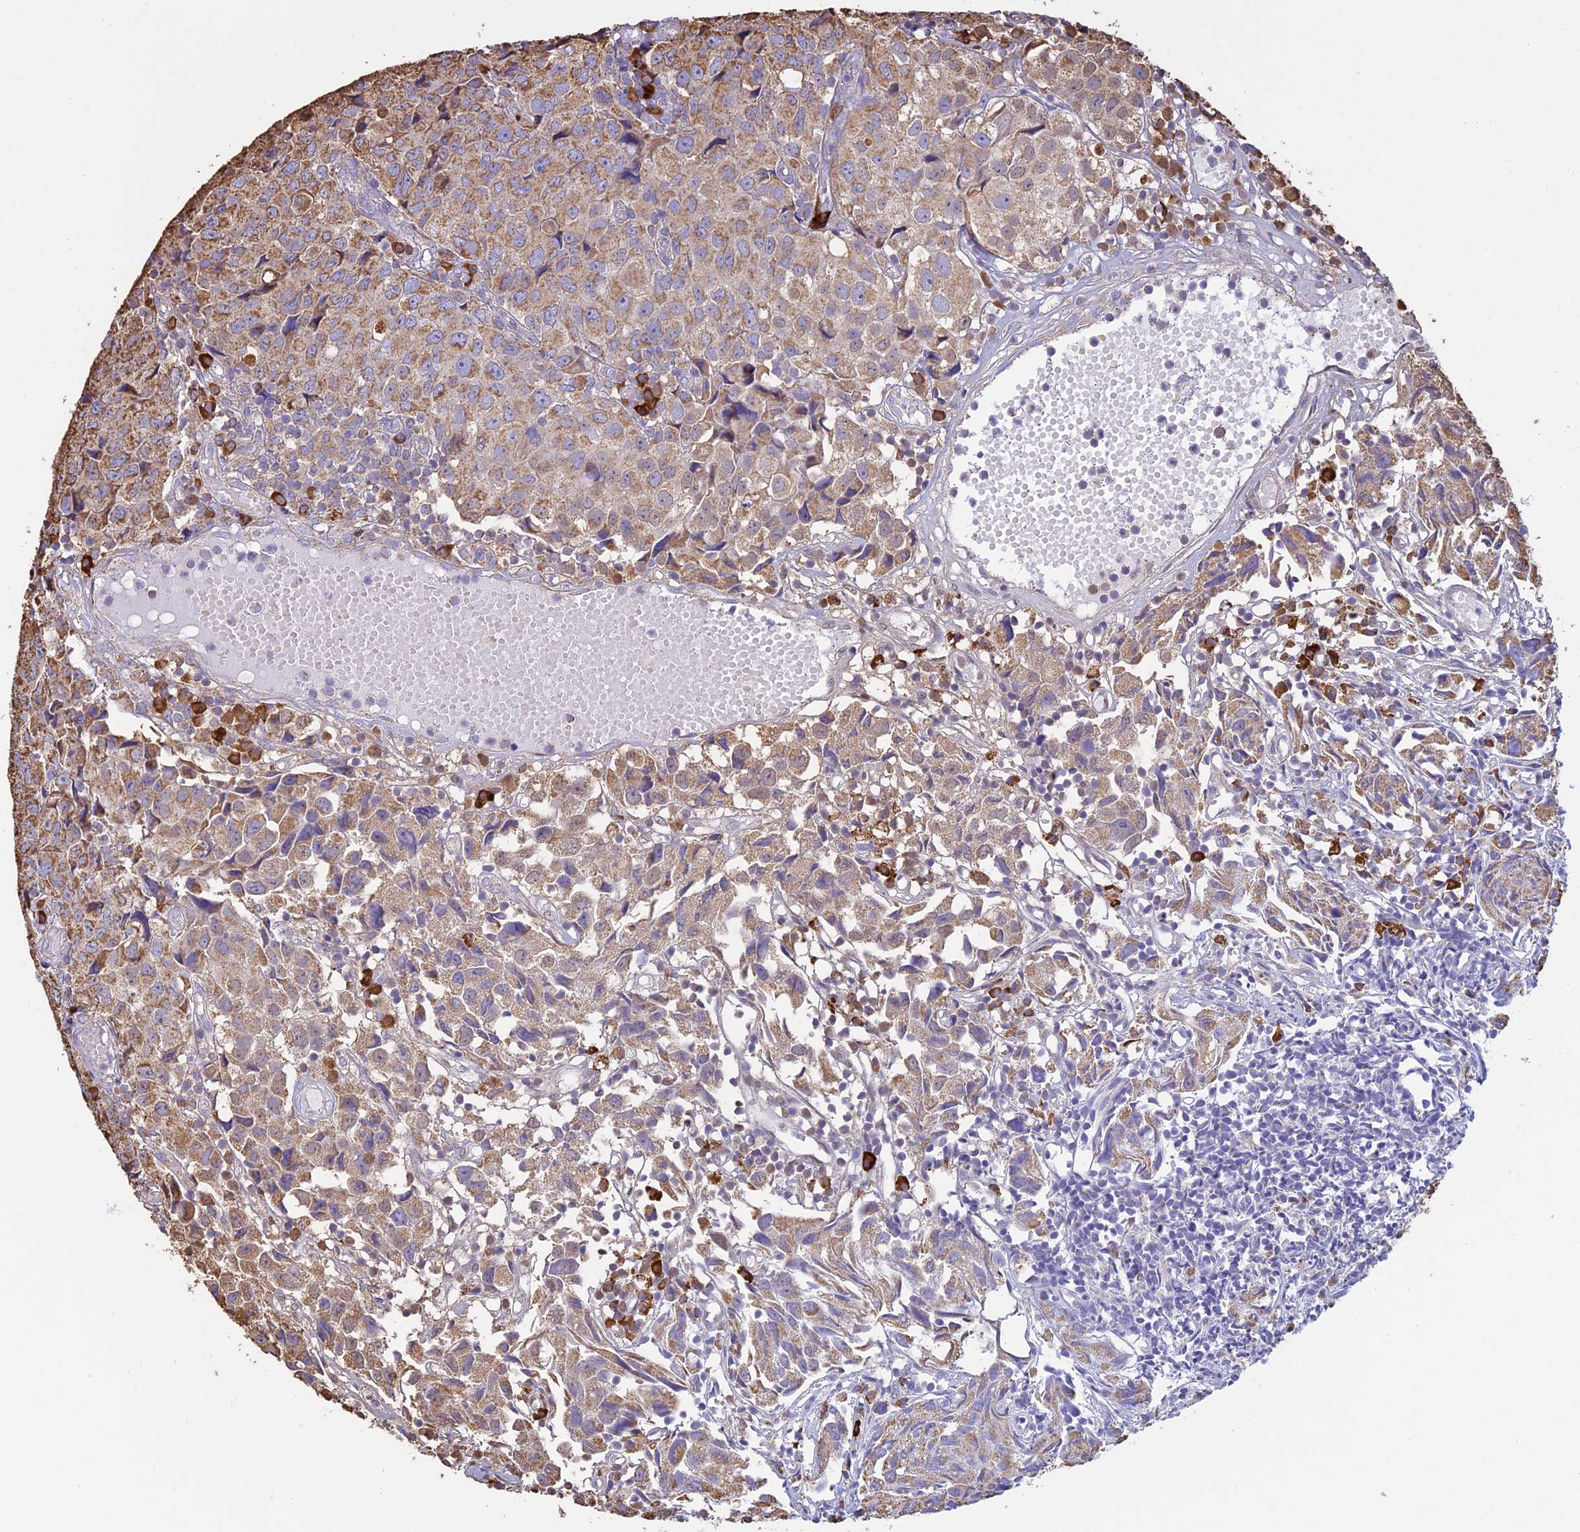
{"staining": {"intensity": "moderate", "quantity": ">75%", "location": "cytoplasmic/membranous"}, "tissue": "urothelial cancer", "cell_type": "Tumor cells", "image_type": "cancer", "snomed": [{"axis": "morphology", "description": "Urothelial carcinoma, High grade"}, {"axis": "topography", "description": "Urinary bladder"}], "caption": "The micrograph exhibits a brown stain indicating the presence of a protein in the cytoplasmic/membranous of tumor cells in urothelial carcinoma (high-grade).", "gene": "OR2W3", "patient": {"sex": "female", "age": 75}}